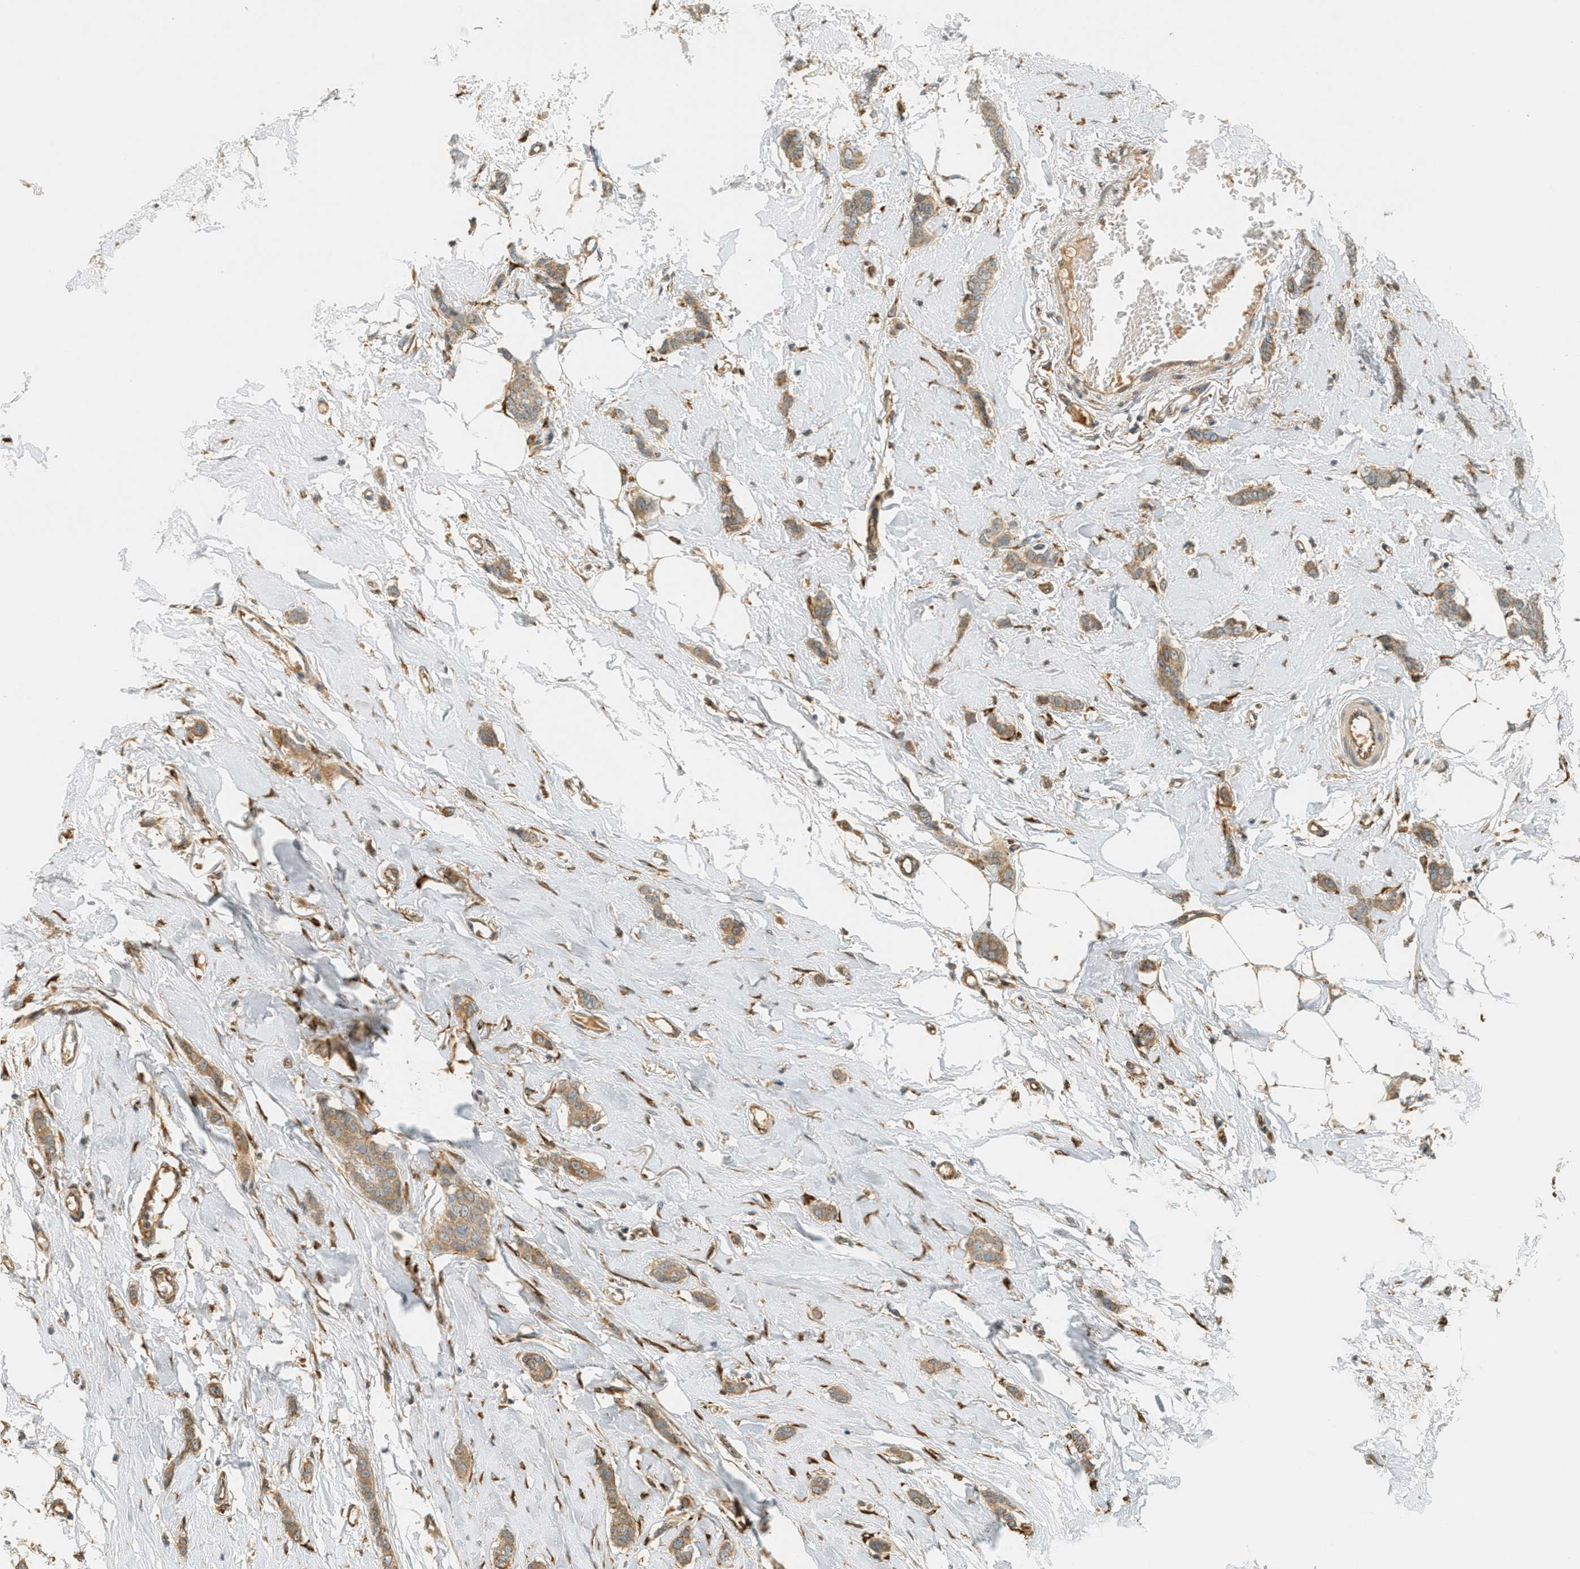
{"staining": {"intensity": "moderate", "quantity": ">75%", "location": "cytoplasmic/membranous"}, "tissue": "breast cancer", "cell_type": "Tumor cells", "image_type": "cancer", "snomed": [{"axis": "morphology", "description": "Lobular carcinoma"}, {"axis": "topography", "description": "Skin"}, {"axis": "topography", "description": "Breast"}], "caption": "DAB immunohistochemical staining of breast cancer (lobular carcinoma) shows moderate cytoplasmic/membranous protein staining in approximately >75% of tumor cells.", "gene": "PDK1", "patient": {"sex": "female", "age": 46}}